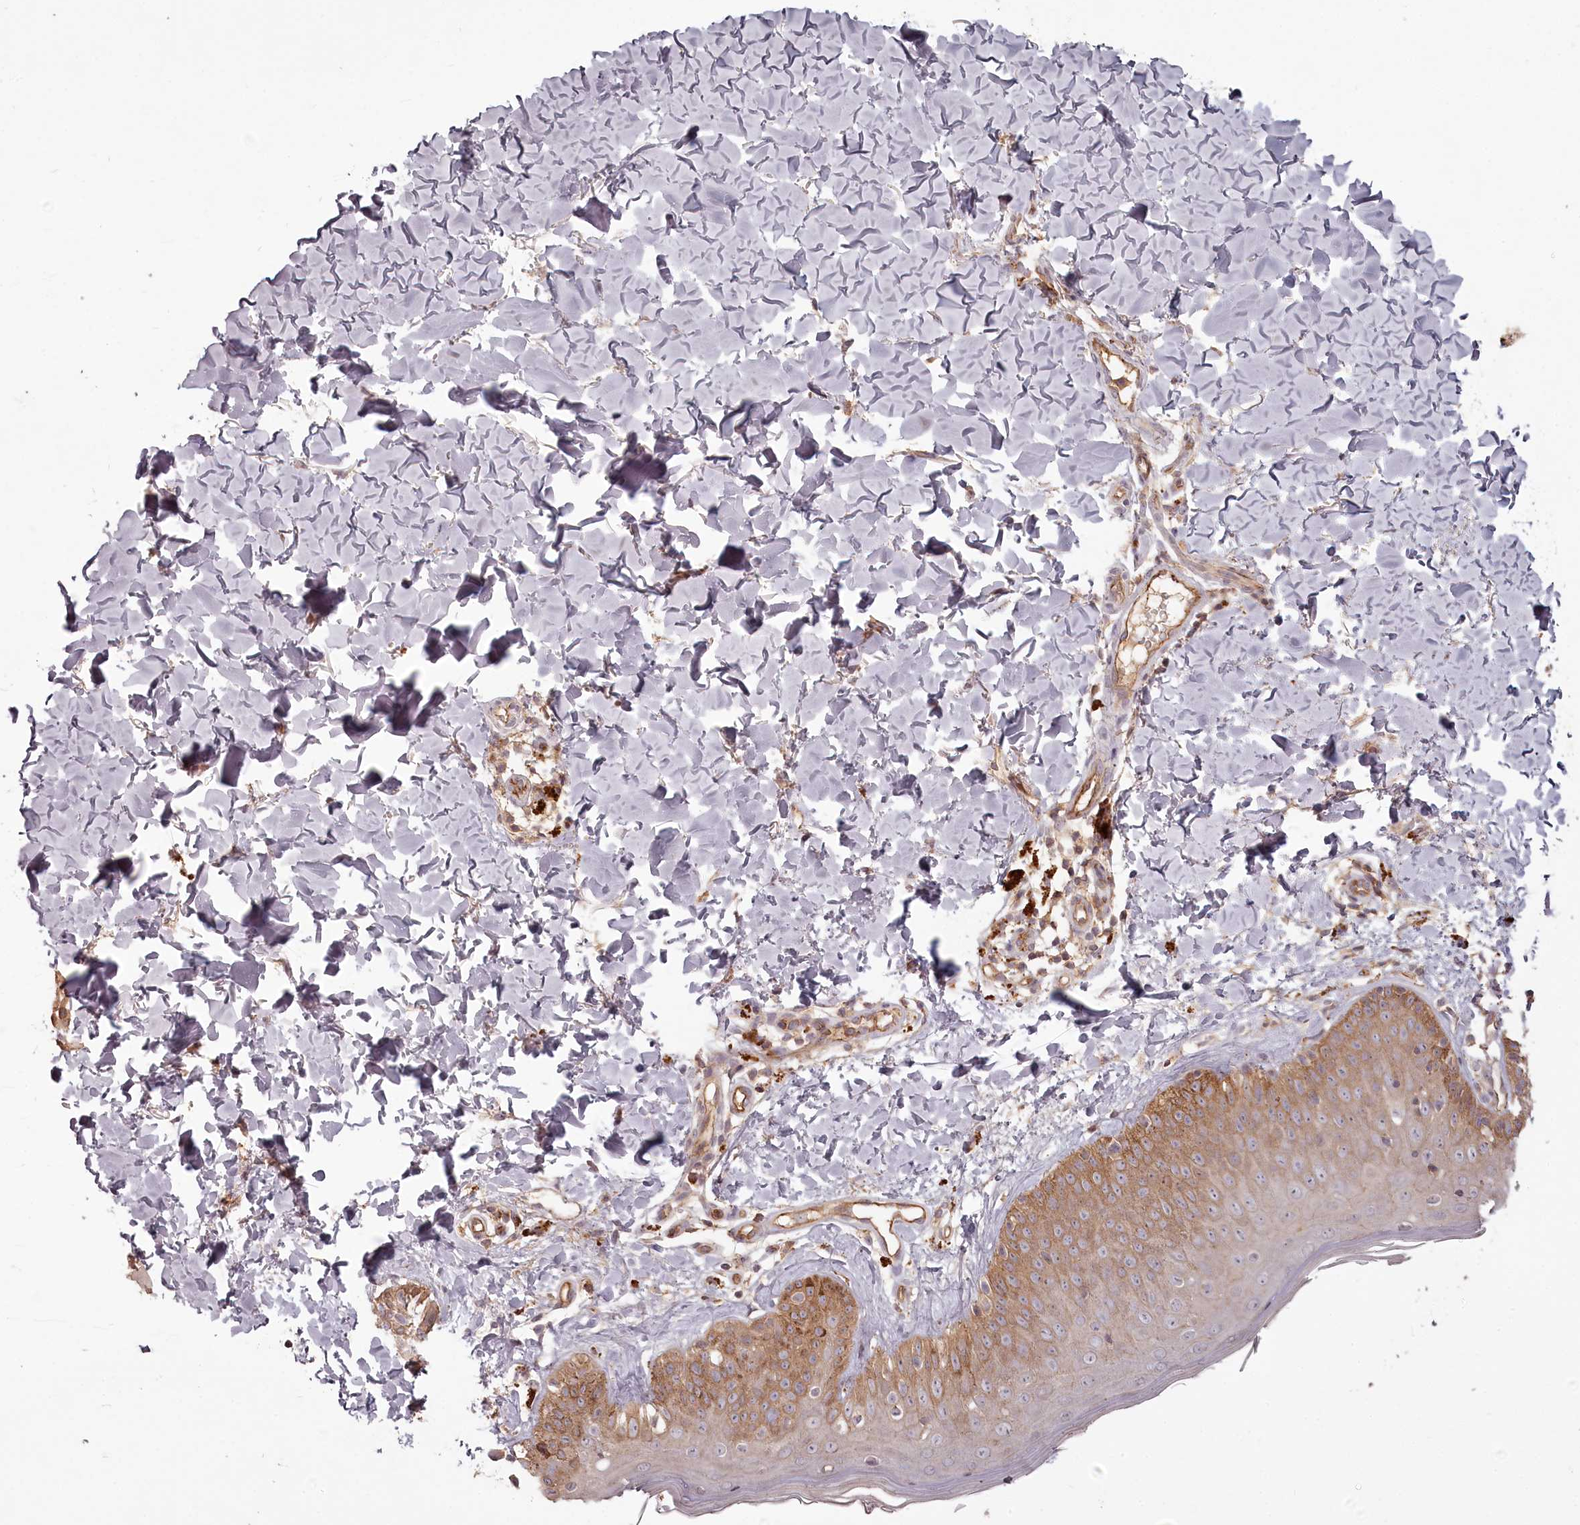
{"staining": {"intensity": "negative", "quantity": "none", "location": "none"}, "tissue": "skin", "cell_type": "Fibroblasts", "image_type": "normal", "snomed": [{"axis": "morphology", "description": "Normal tissue, NOS"}, {"axis": "topography", "description": "Skin"}], "caption": "Human skin stained for a protein using IHC shows no expression in fibroblasts.", "gene": "TMIE", "patient": {"sex": "male", "age": 52}}